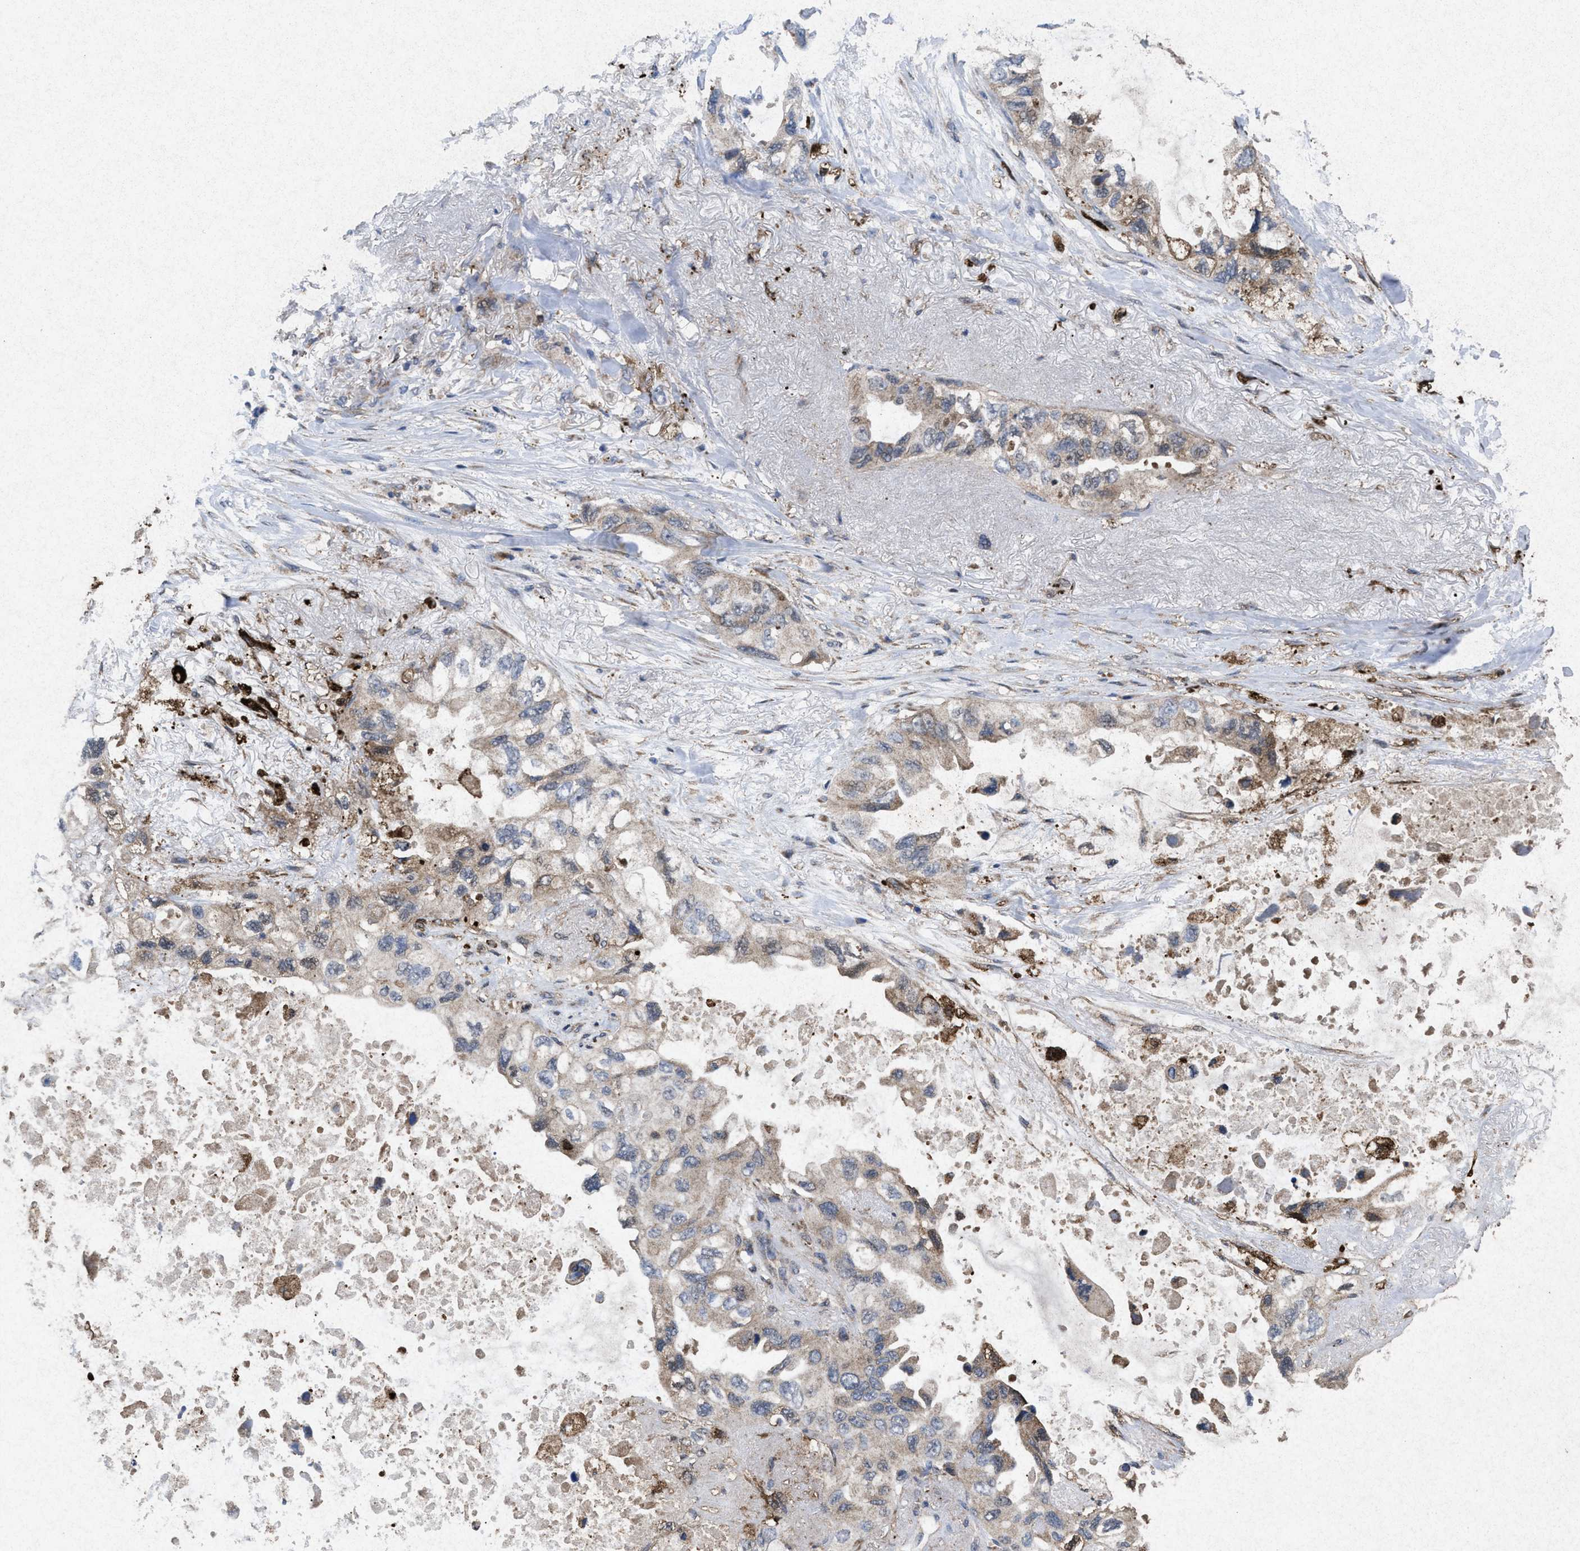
{"staining": {"intensity": "weak", "quantity": "25%-75%", "location": "cytoplasmic/membranous"}, "tissue": "lung cancer", "cell_type": "Tumor cells", "image_type": "cancer", "snomed": [{"axis": "morphology", "description": "Squamous cell carcinoma, NOS"}, {"axis": "topography", "description": "Lung"}], "caption": "Protein staining of squamous cell carcinoma (lung) tissue exhibits weak cytoplasmic/membranous expression in approximately 25%-75% of tumor cells.", "gene": "MSI2", "patient": {"sex": "female", "age": 73}}